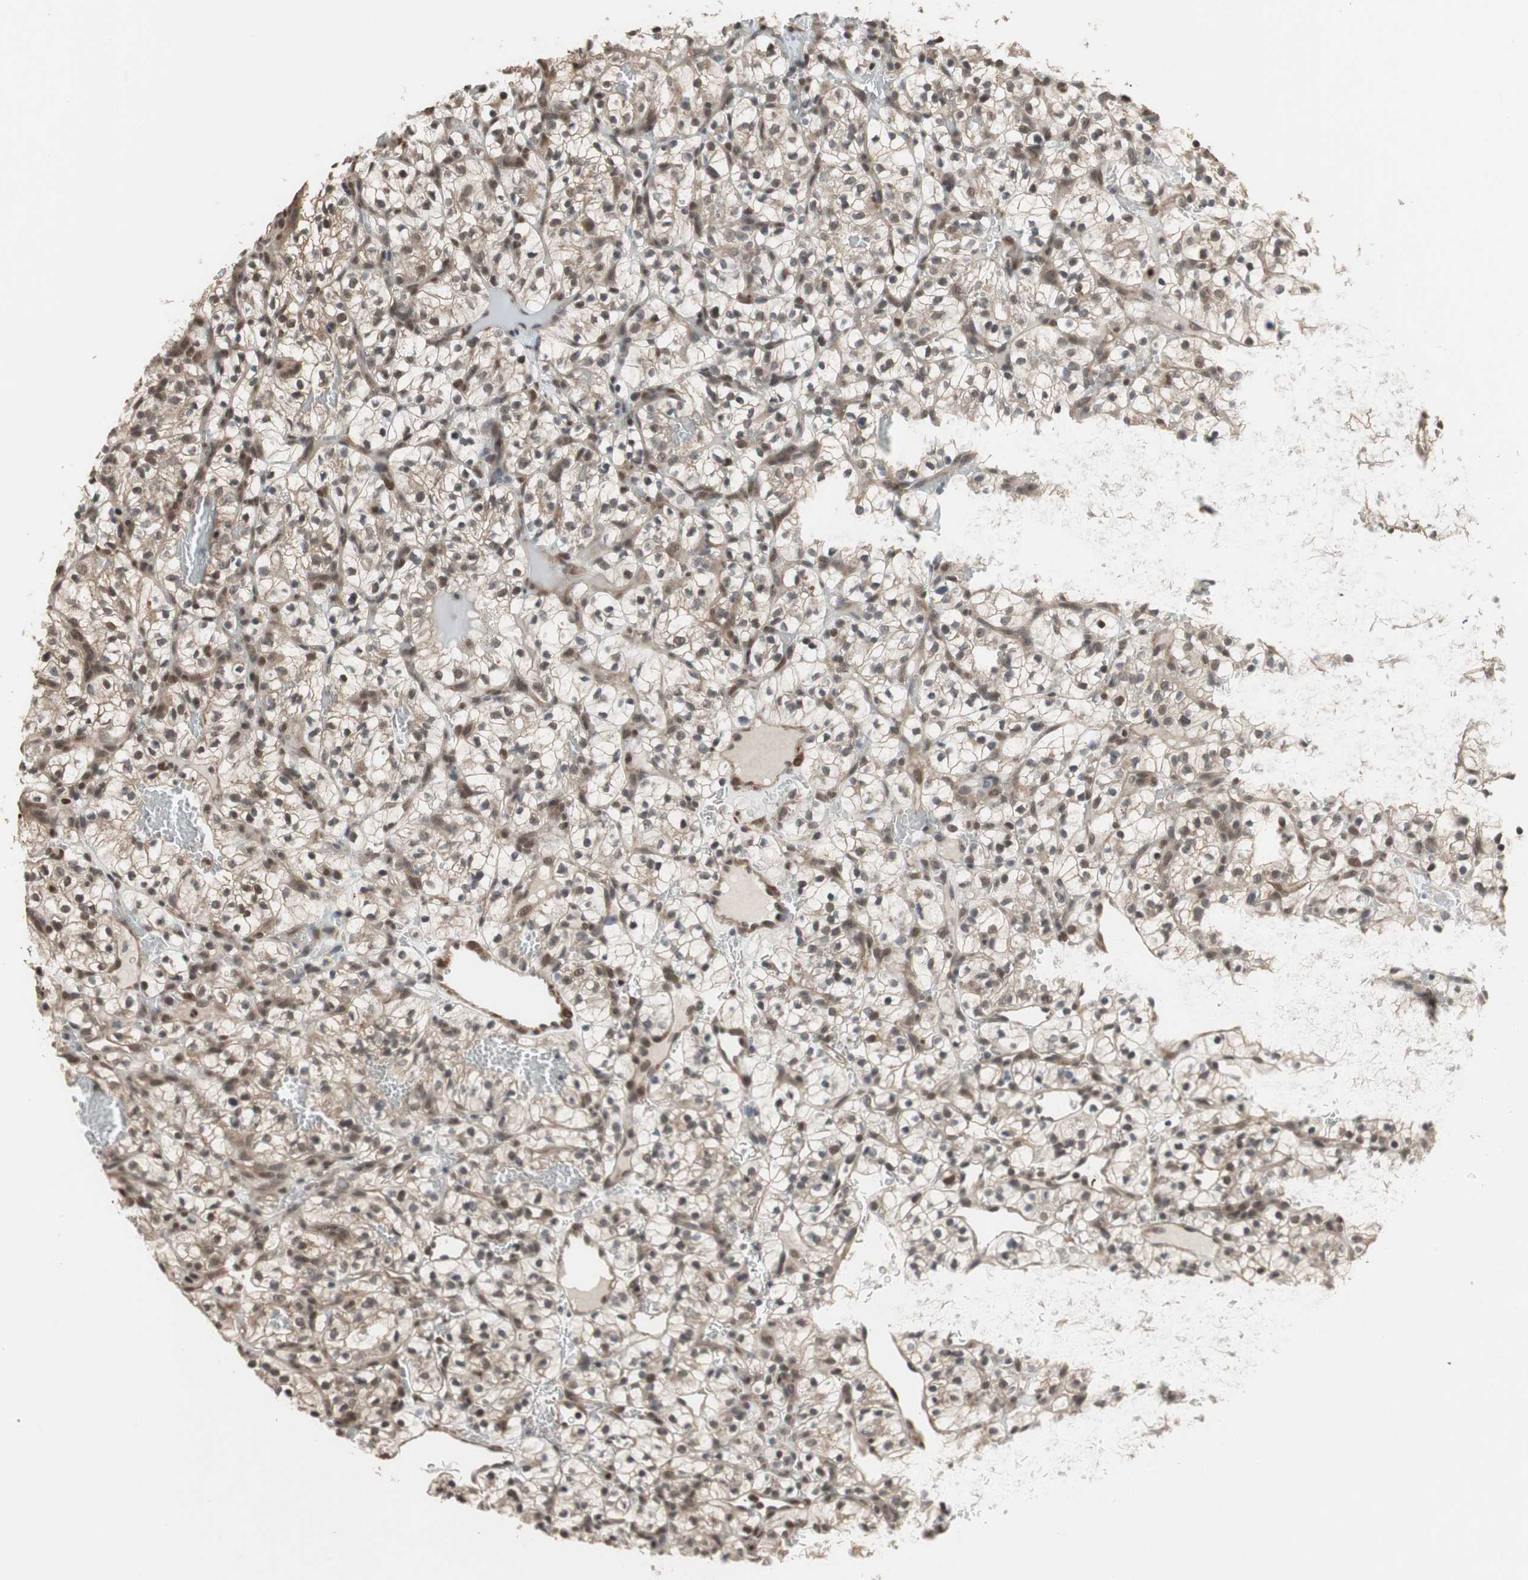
{"staining": {"intensity": "moderate", "quantity": "25%-75%", "location": "cytoplasmic/membranous,nuclear"}, "tissue": "renal cancer", "cell_type": "Tumor cells", "image_type": "cancer", "snomed": [{"axis": "morphology", "description": "Adenocarcinoma, NOS"}, {"axis": "topography", "description": "Kidney"}], "caption": "A micrograph of human renal adenocarcinoma stained for a protein demonstrates moderate cytoplasmic/membranous and nuclear brown staining in tumor cells.", "gene": "DRAP1", "patient": {"sex": "female", "age": 57}}